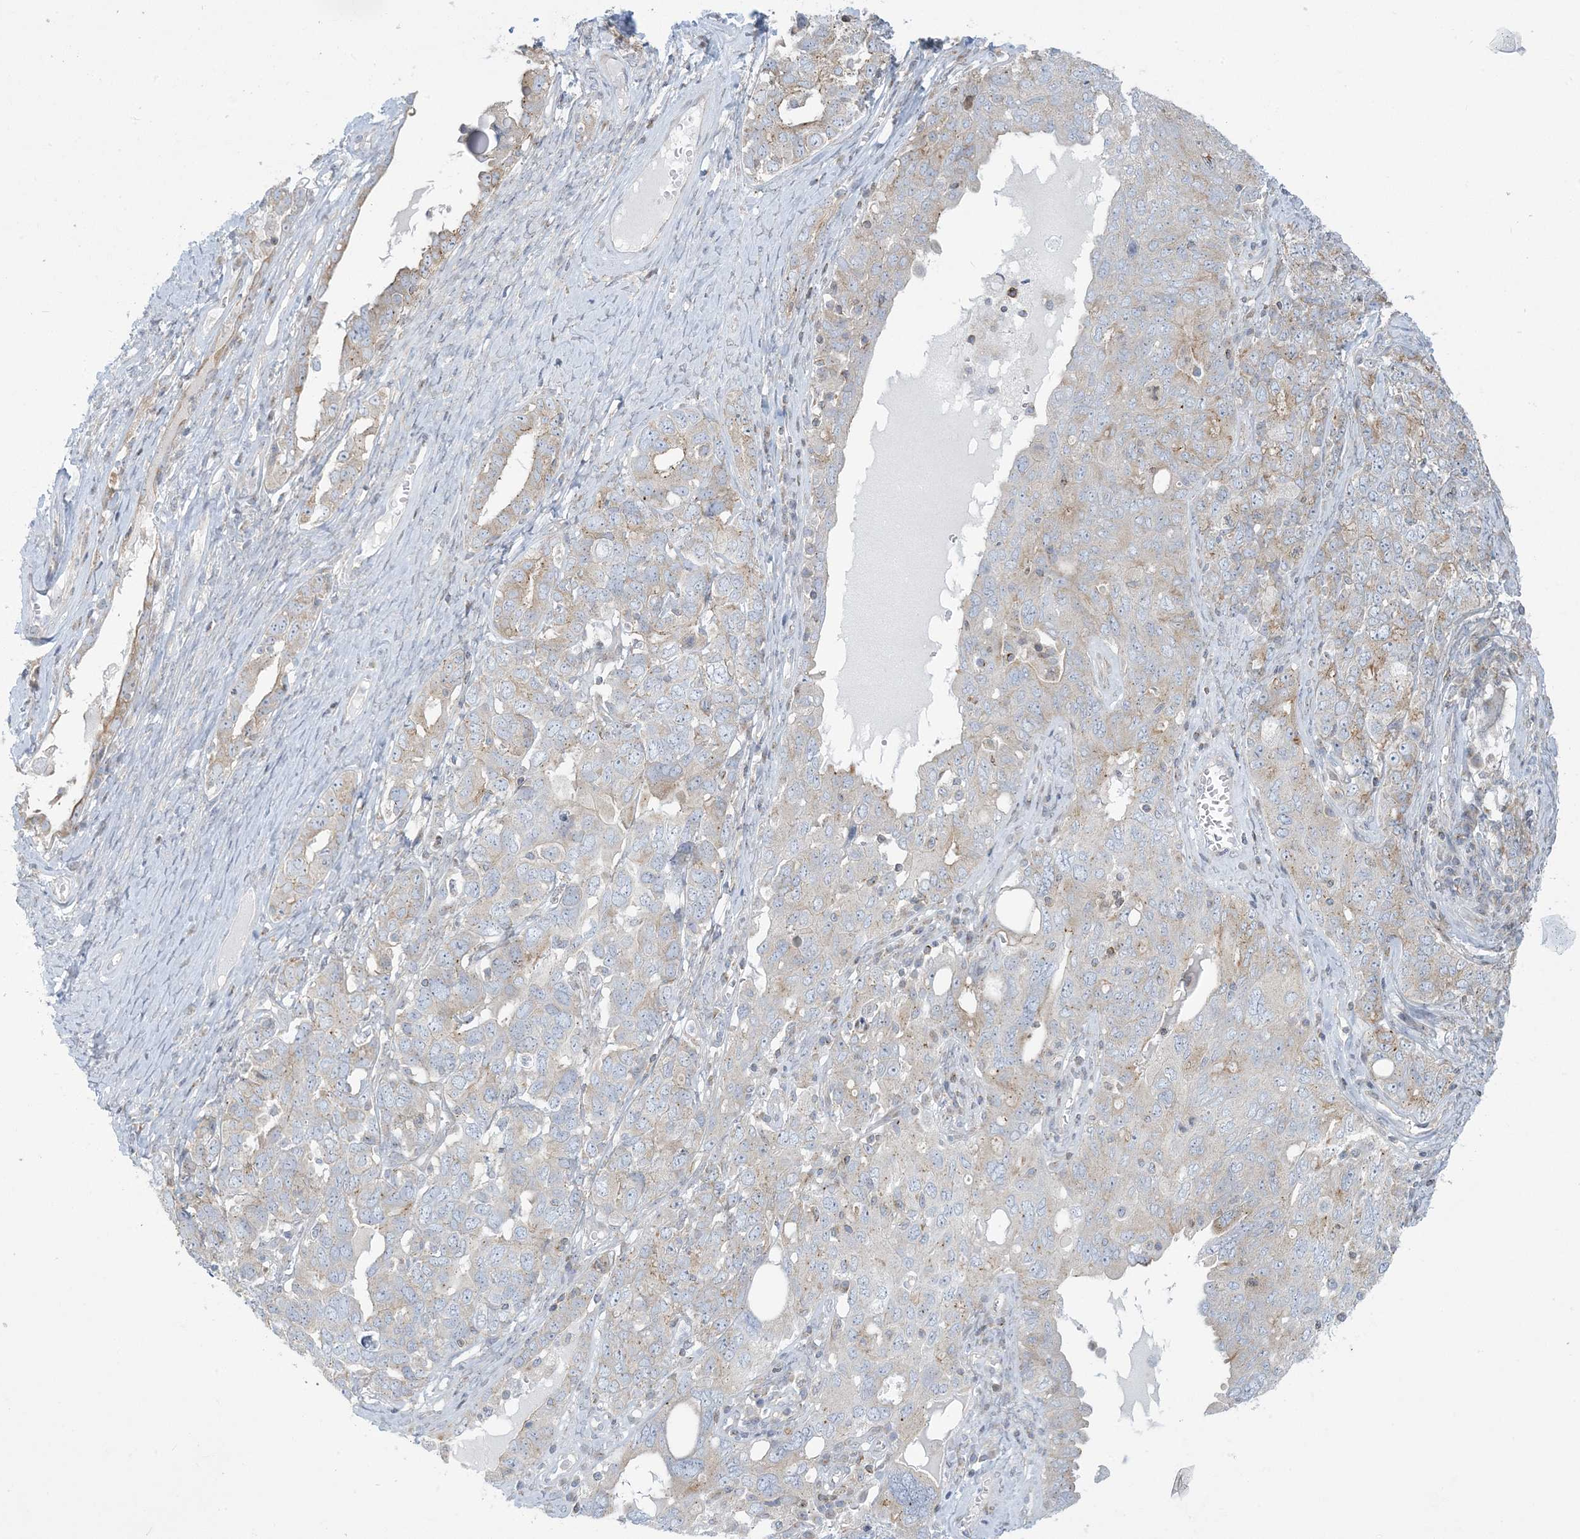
{"staining": {"intensity": "weak", "quantity": "<25%", "location": "cytoplasmic/membranous"}, "tissue": "ovarian cancer", "cell_type": "Tumor cells", "image_type": "cancer", "snomed": [{"axis": "morphology", "description": "Carcinoma, endometroid"}, {"axis": "topography", "description": "Ovary"}], "caption": "Image shows no significant protein positivity in tumor cells of ovarian cancer.", "gene": "SLAMF9", "patient": {"sex": "female", "age": 62}}